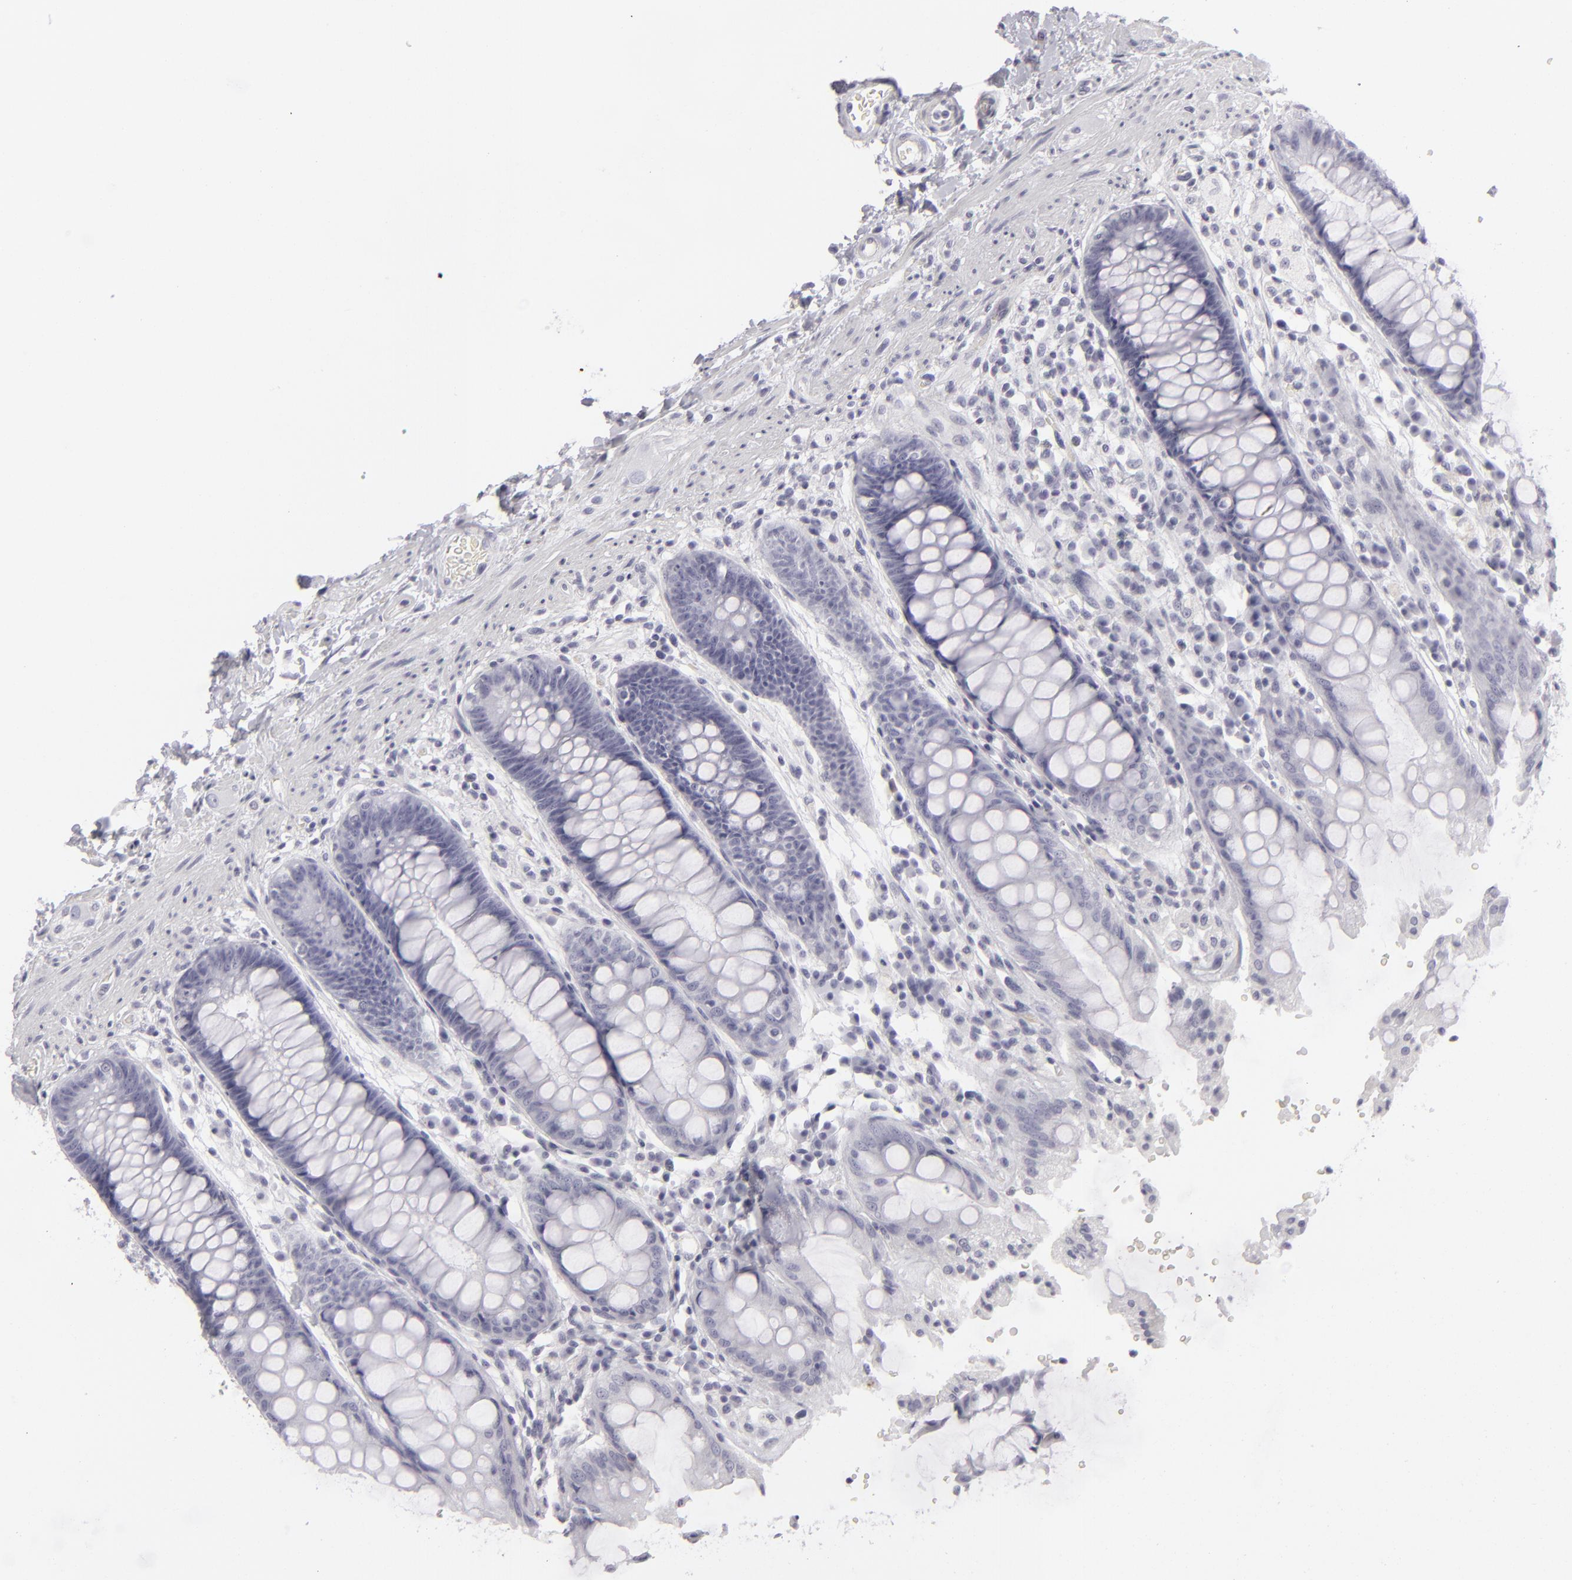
{"staining": {"intensity": "negative", "quantity": "none", "location": "none"}, "tissue": "rectum", "cell_type": "Glandular cells", "image_type": "normal", "snomed": [{"axis": "morphology", "description": "Normal tissue, NOS"}, {"axis": "topography", "description": "Rectum"}], "caption": "Immunohistochemistry image of normal human rectum stained for a protein (brown), which displays no staining in glandular cells.", "gene": "KRT1", "patient": {"sex": "female", "age": 46}}